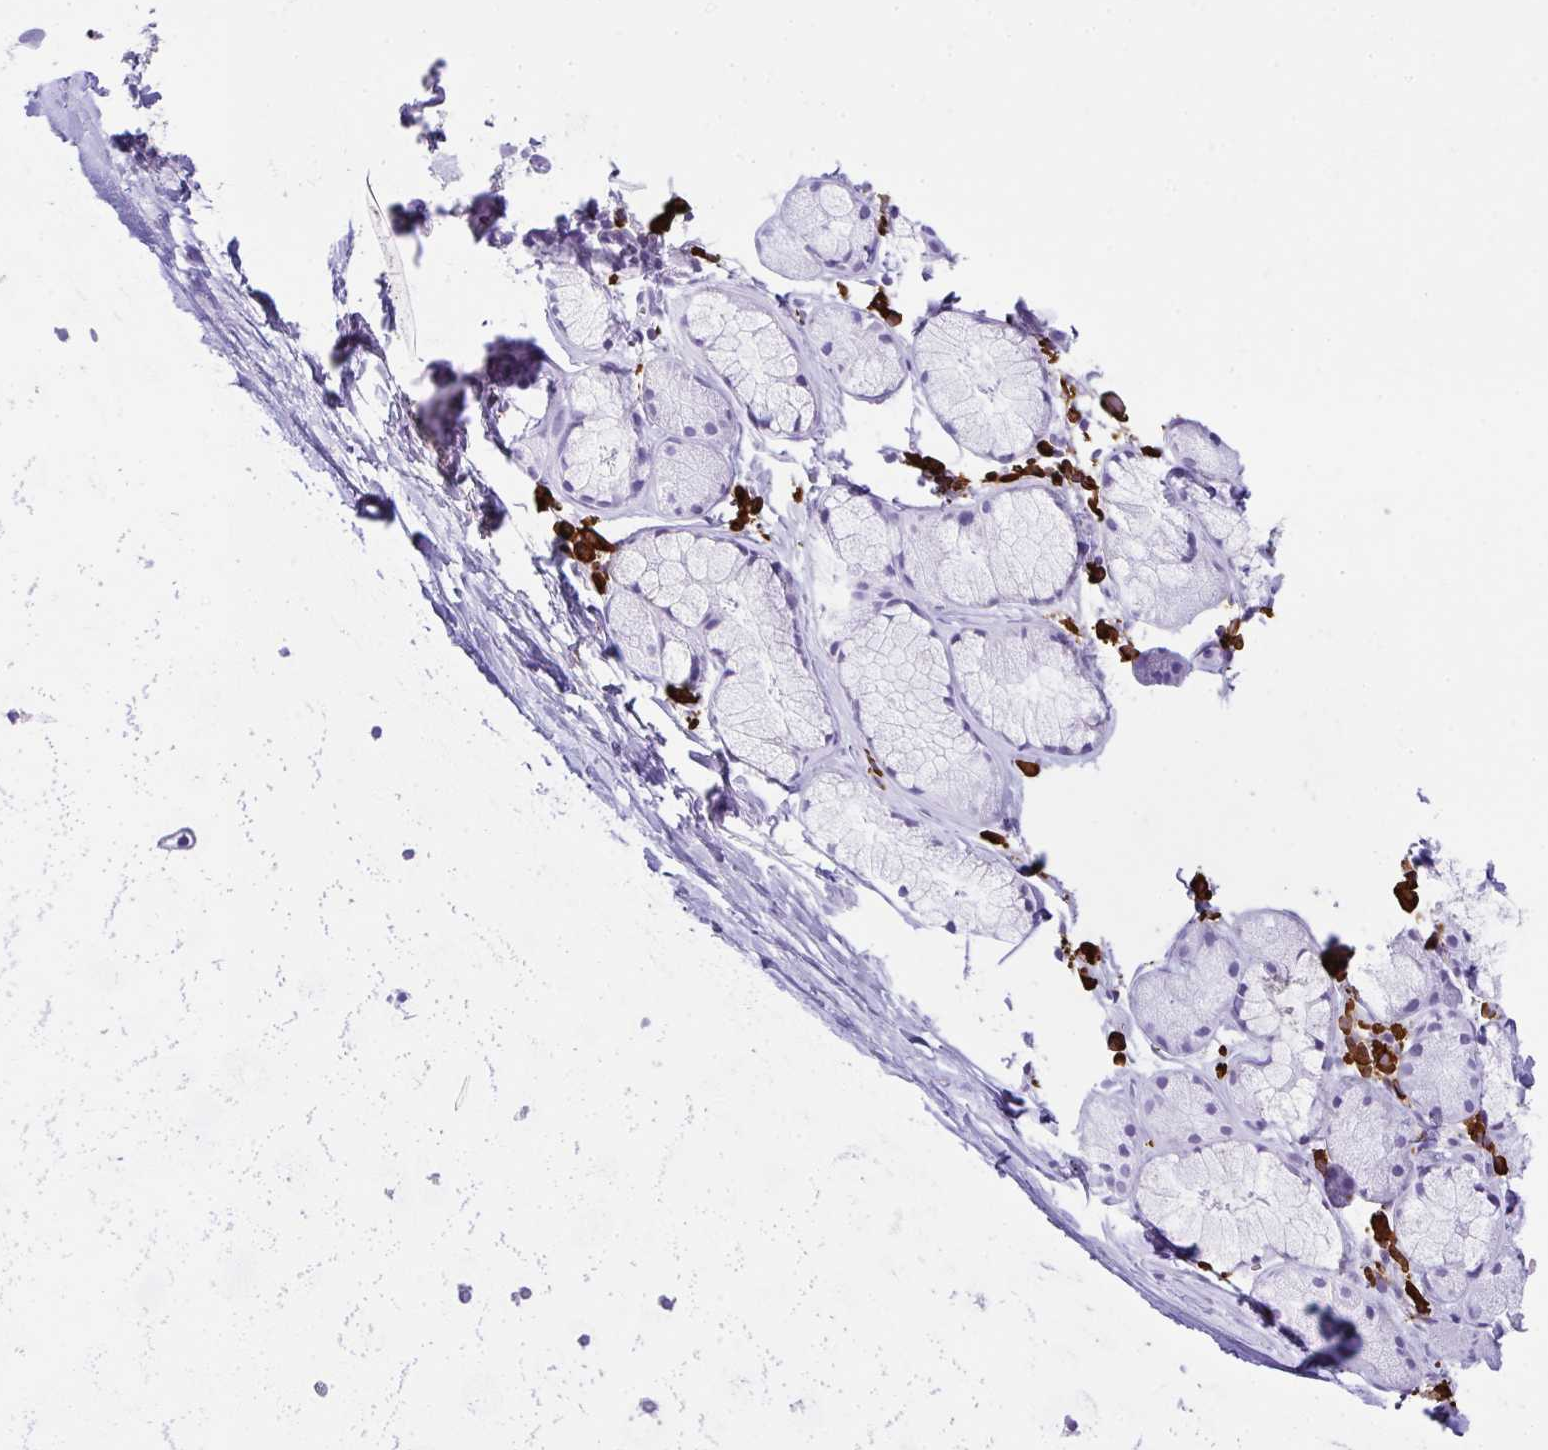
{"staining": {"intensity": "negative", "quantity": "none", "location": "none"}, "tissue": "adipose tissue", "cell_type": "Adipocytes", "image_type": "normal", "snomed": [{"axis": "morphology", "description": "Normal tissue, NOS"}, {"axis": "morphology", "description": "Degeneration, NOS"}, {"axis": "topography", "description": "Cartilage tissue"}, {"axis": "topography", "description": "Lung"}], "caption": "DAB immunohistochemical staining of normal adipose tissue exhibits no significant expression in adipocytes. (IHC, brightfield microscopy, high magnification).", "gene": "CDADC1", "patient": {"sex": "female", "age": 61}}